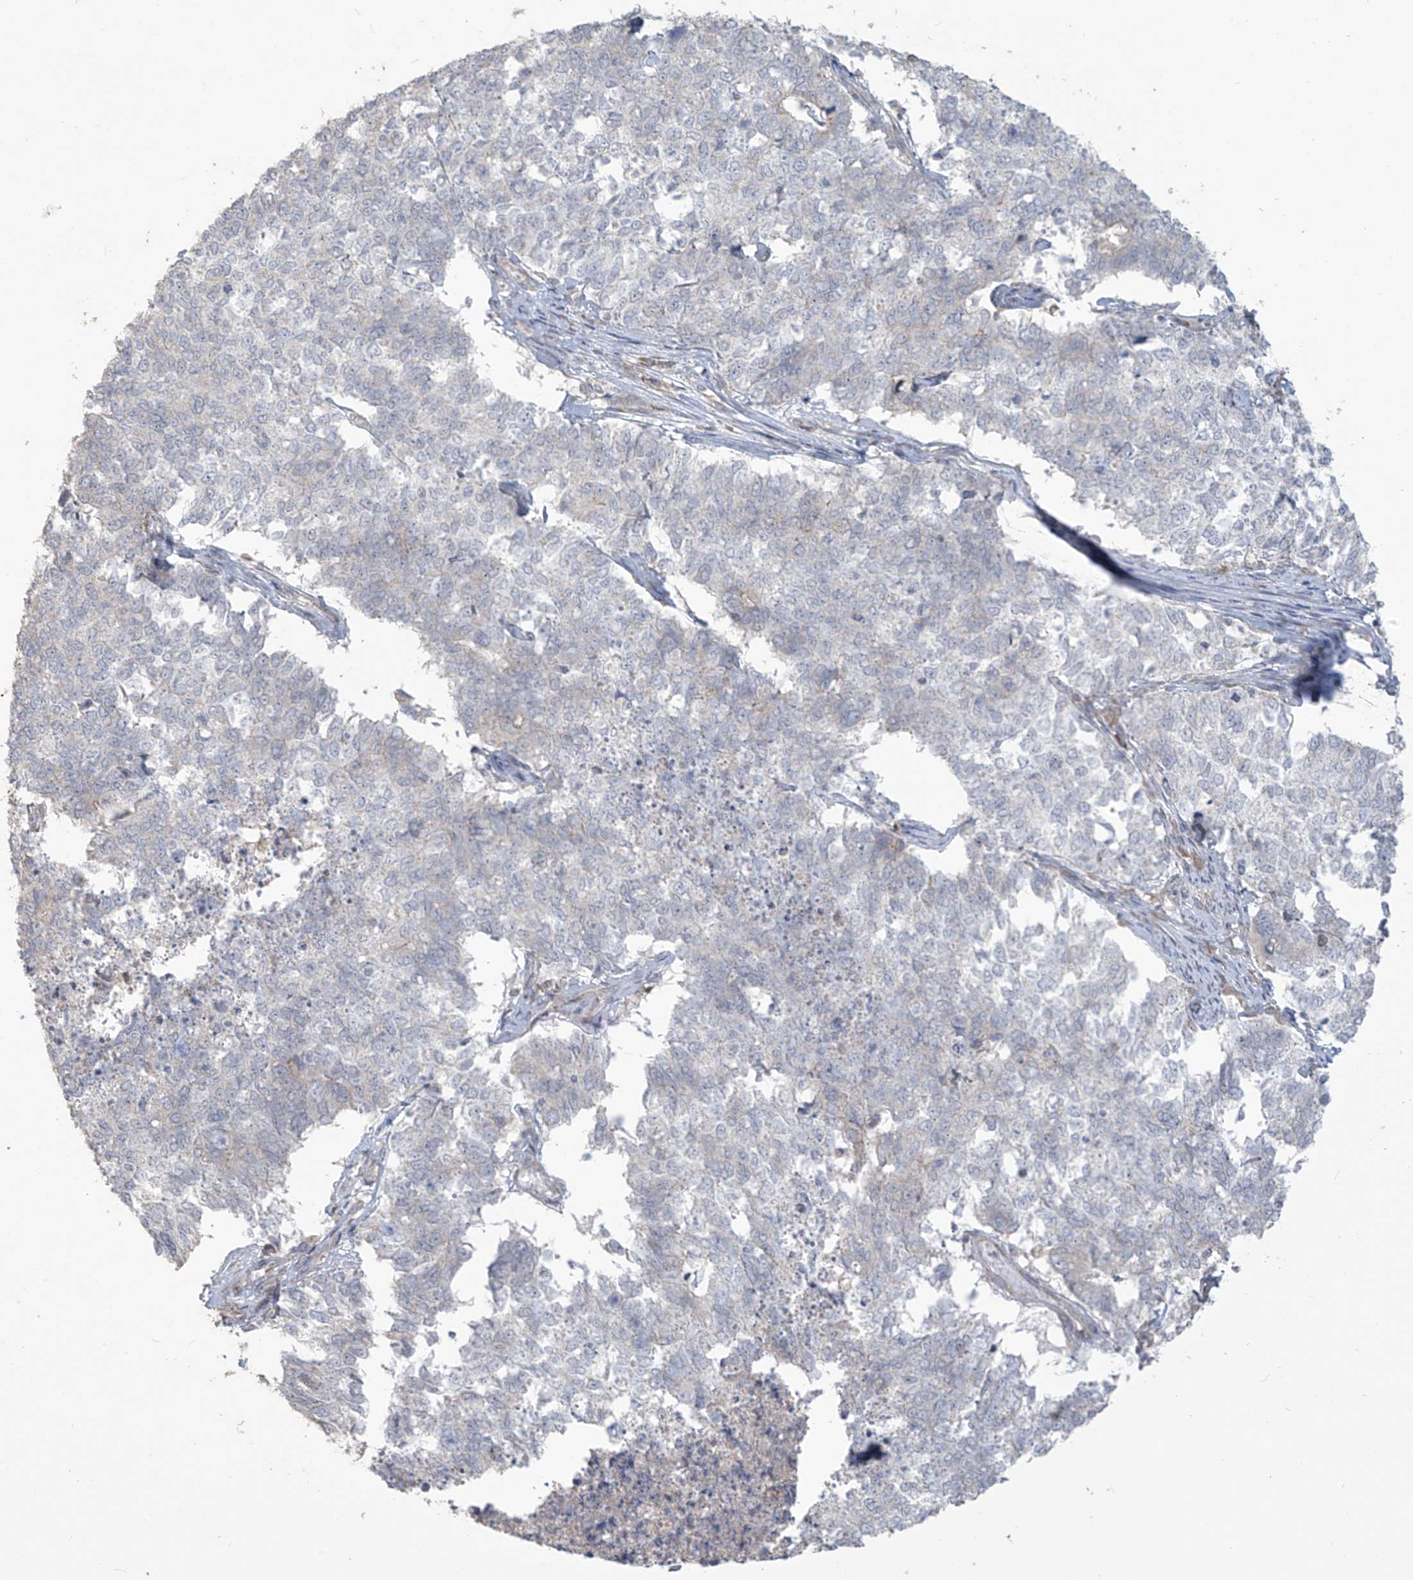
{"staining": {"intensity": "negative", "quantity": "none", "location": "none"}, "tissue": "cervical cancer", "cell_type": "Tumor cells", "image_type": "cancer", "snomed": [{"axis": "morphology", "description": "Squamous cell carcinoma, NOS"}, {"axis": "topography", "description": "Cervix"}], "caption": "Protein analysis of cervical cancer (squamous cell carcinoma) exhibits no significant expression in tumor cells.", "gene": "MAGIX", "patient": {"sex": "female", "age": 63}}